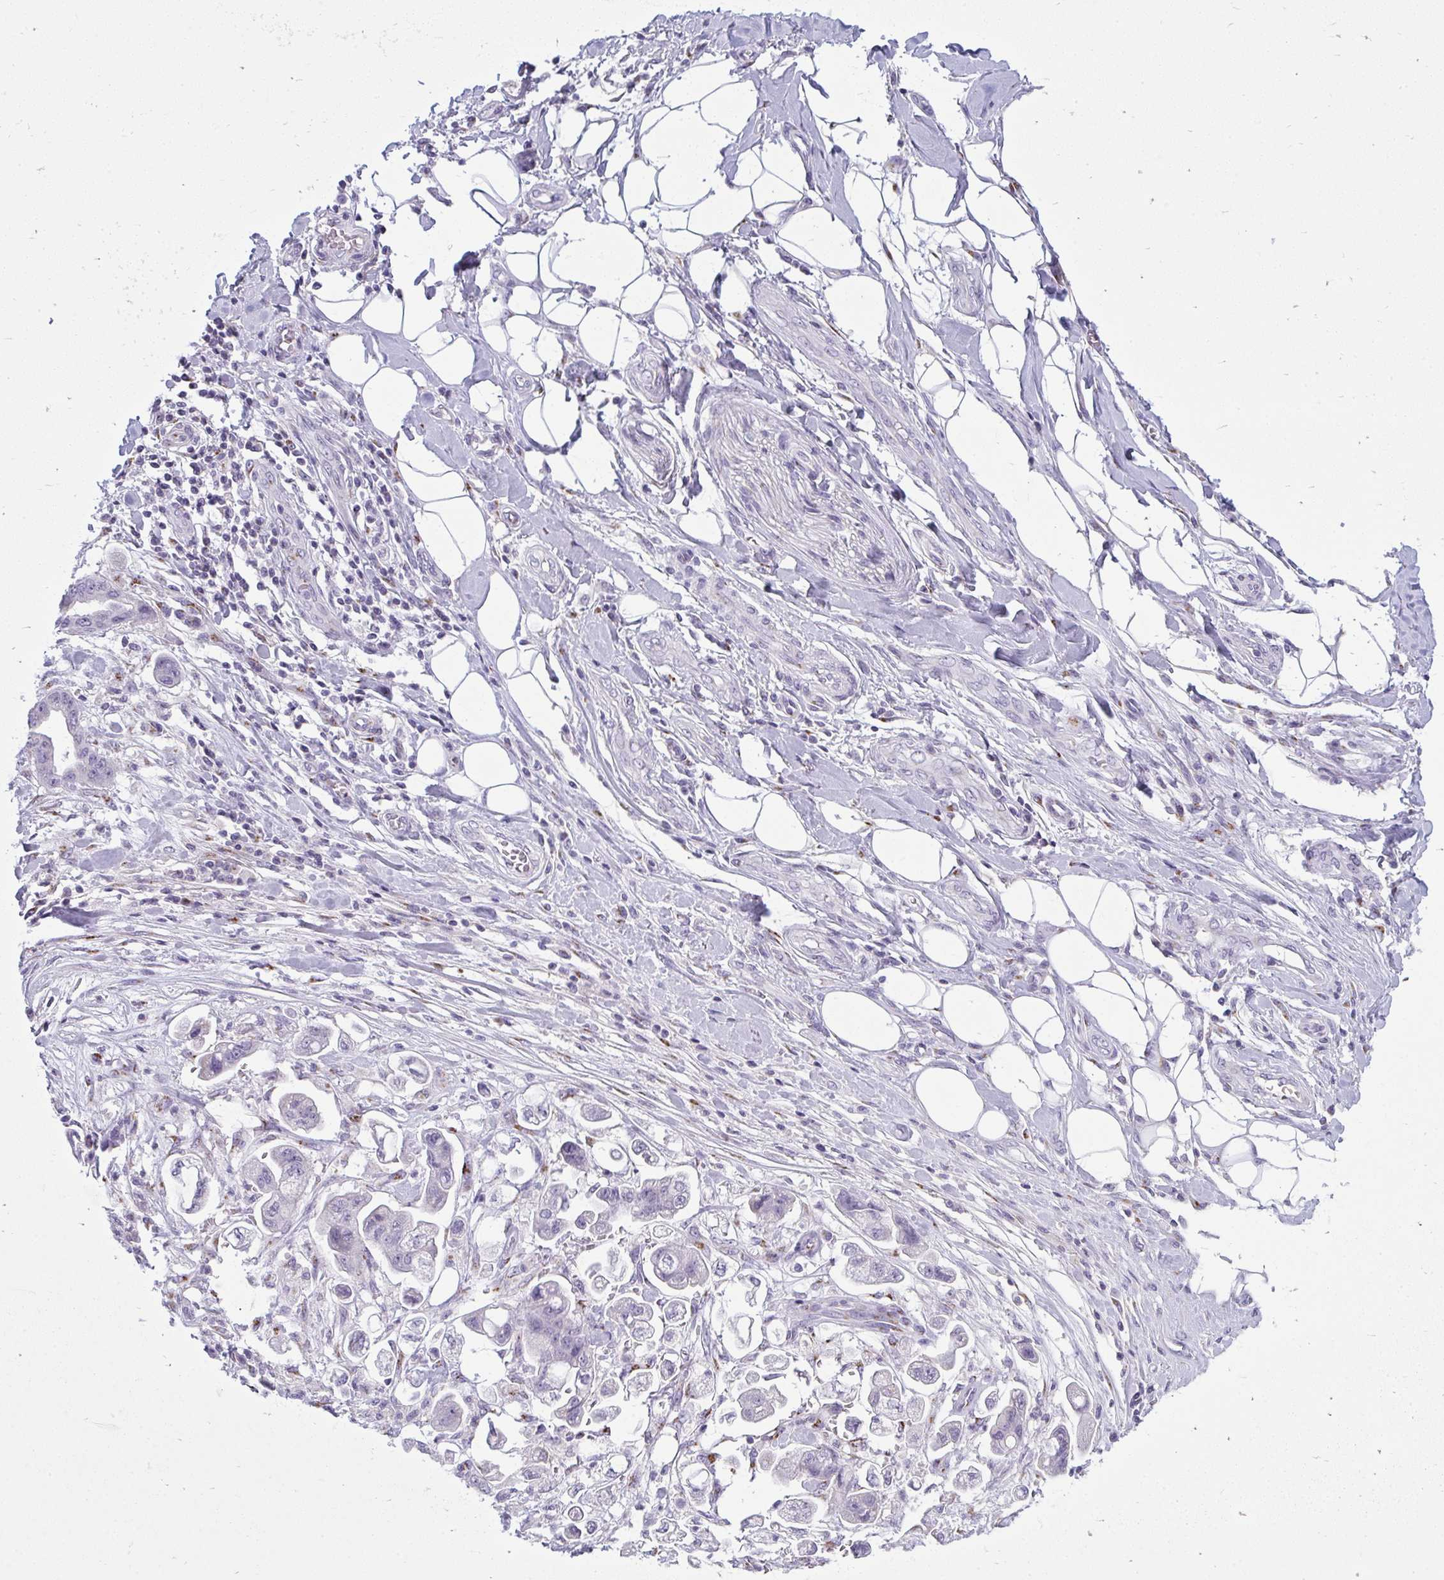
{"staining": {"intensity": "negative", "quantity": "none", "location": "none"}, "tissue": "stomach cancer", "cell_type": "Tumor cells", "image_type": "cancer", "snomed": [{"axis": "morphology", "description": "Adenocarcinoma, NOS"}, {"axis": "topography", "description": "Stomach"}], "caption": "Tumor cells are negative for brown protein staining in adenocarcinoma (stomach).", "gene": "DTX4", "patient": {"sex": "male", "age": 62}}